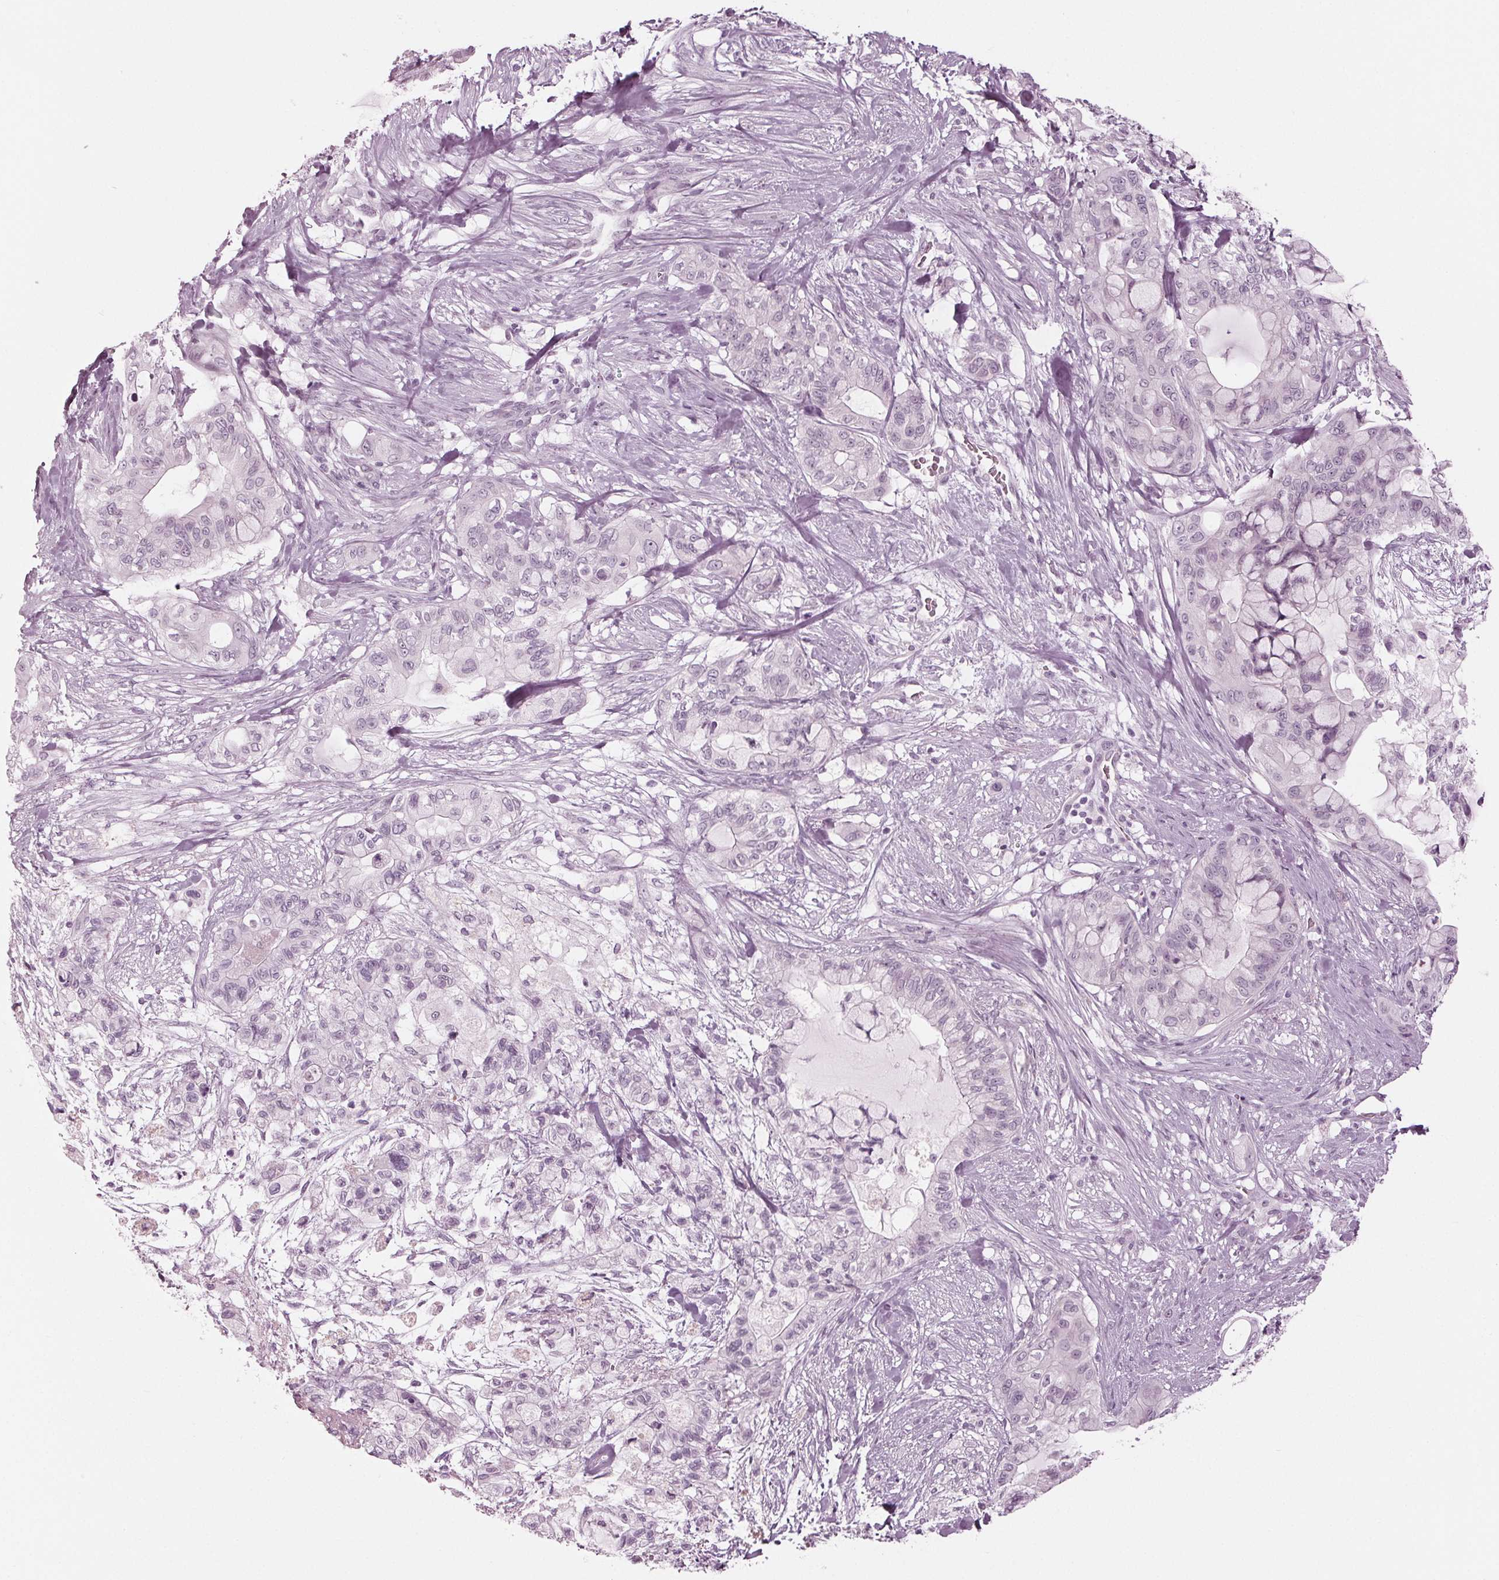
{"staining": {"intensity": "negative", "quantity": "none", "location": "none"}, "tissue": "pancreatic cancer", "cell_type": "Tumor cells", "image_type": "cancer", "snomed": [{"axis": "morphology", "description": "Adenocarcinoma, NOS"}, {"axis": "topography", "description": "Pancreas"}], "caption": "A histopathology image of human adenocarcinoma (pancreatic) is negative for staining in tumor cells.", "gene": "KRT28", "patient": {"sex": "male", "age": 71}}